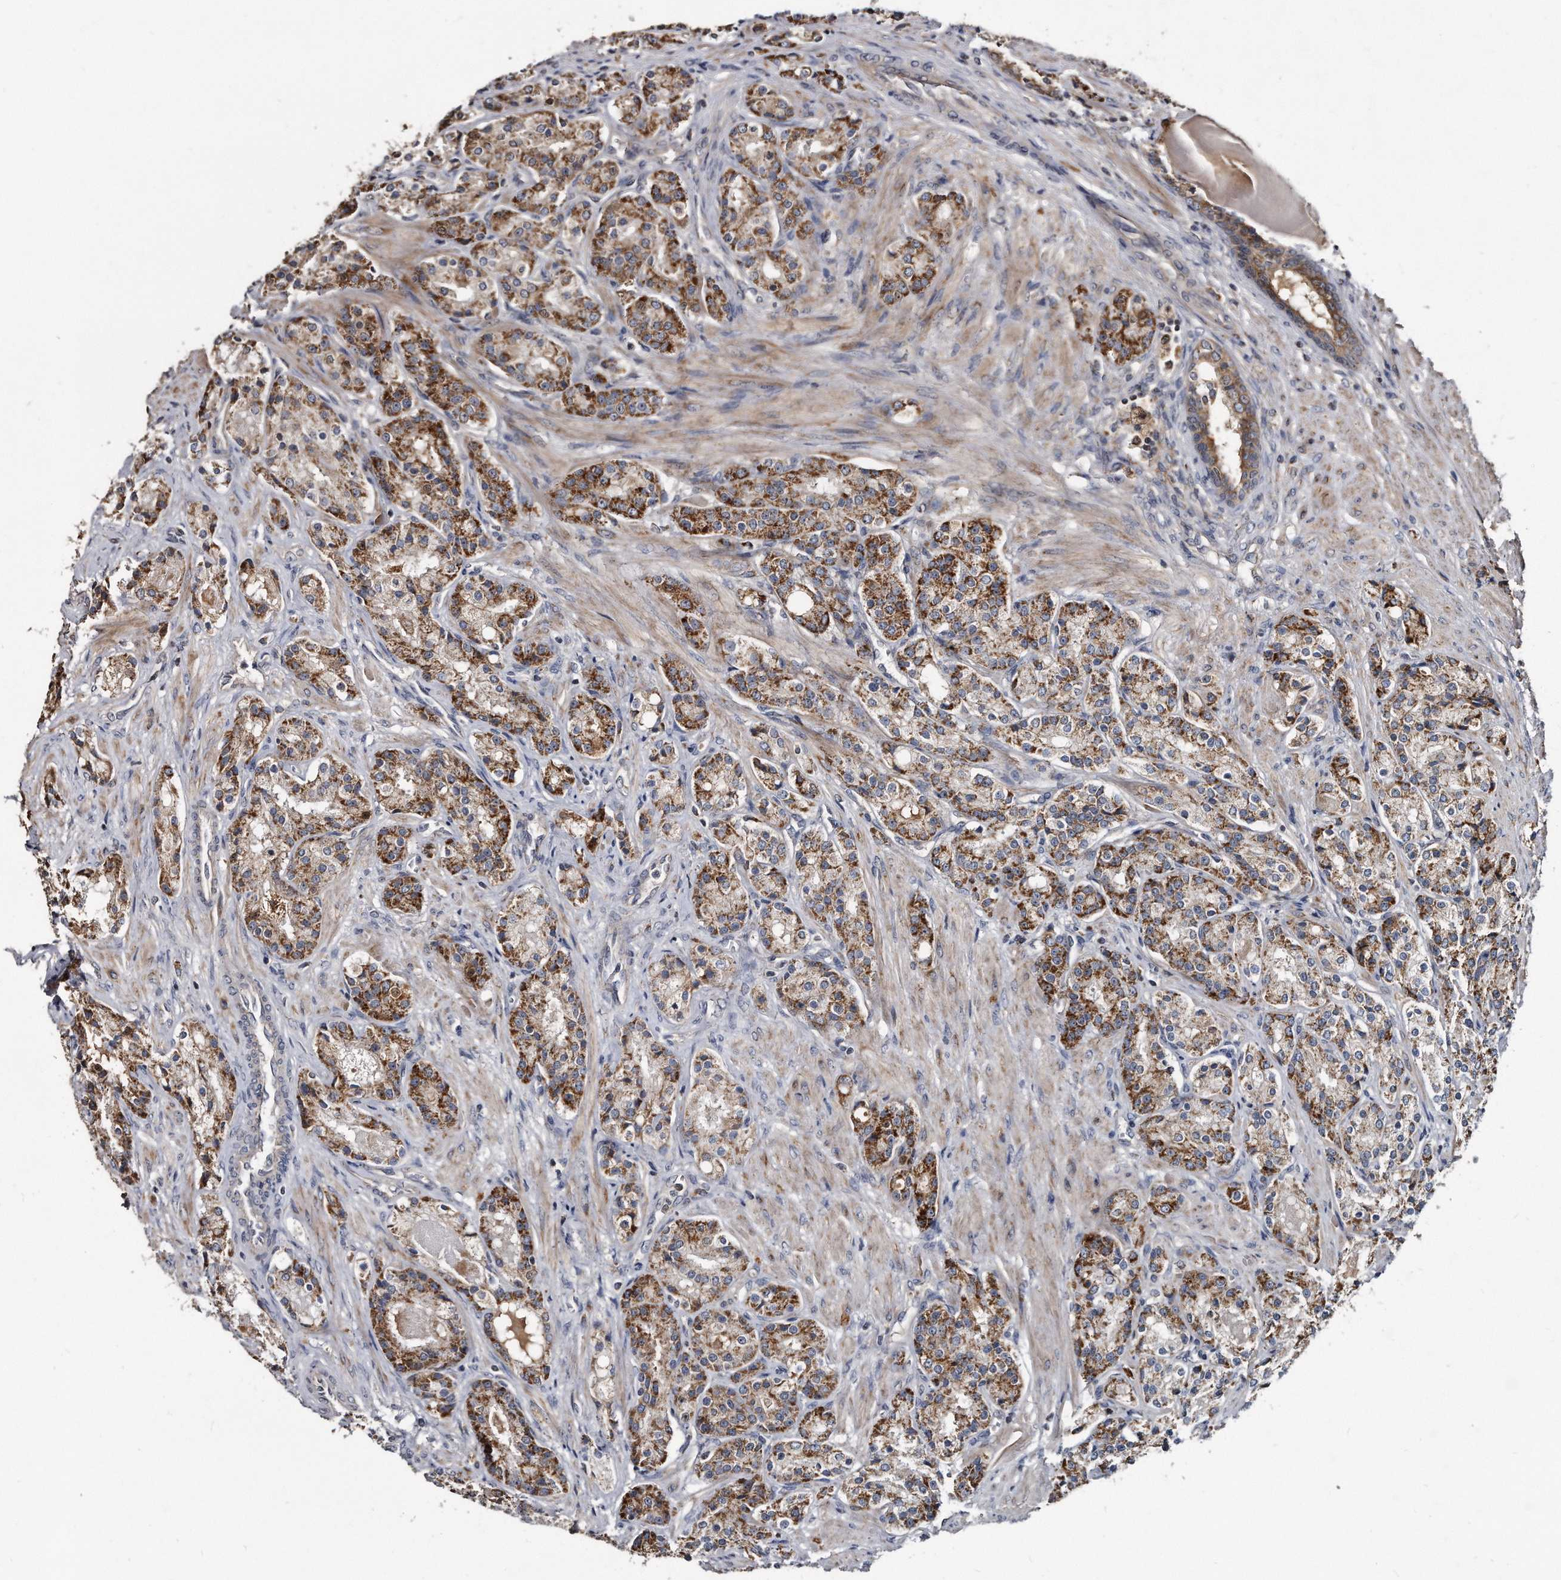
{"staining": {"intensity": "strong", "quantity": ">75%", "location": "cytoplasmic/membranous"}, "tissue": "prostate cancer", "cell_type": "Tumor cells", "image_type": "cancer", "snomed": [{"axis": "morphology", "description": "Adenocarcinoma, High grade"}, {"axis": "topography", "description": "Prostate"}], "caption": "A high-resolution micrograph shows IHC staining of prostate cancer, which reveals strong cytoplasmic/membranous positivity in about >75% of tumor cells. The staining was performed using DAB, with brown indicating positive protein expression. Nuclei are stained blue with hematoxylin.", "gene": "FAM136A", "patient": {"sex": "male", "age": 60}}